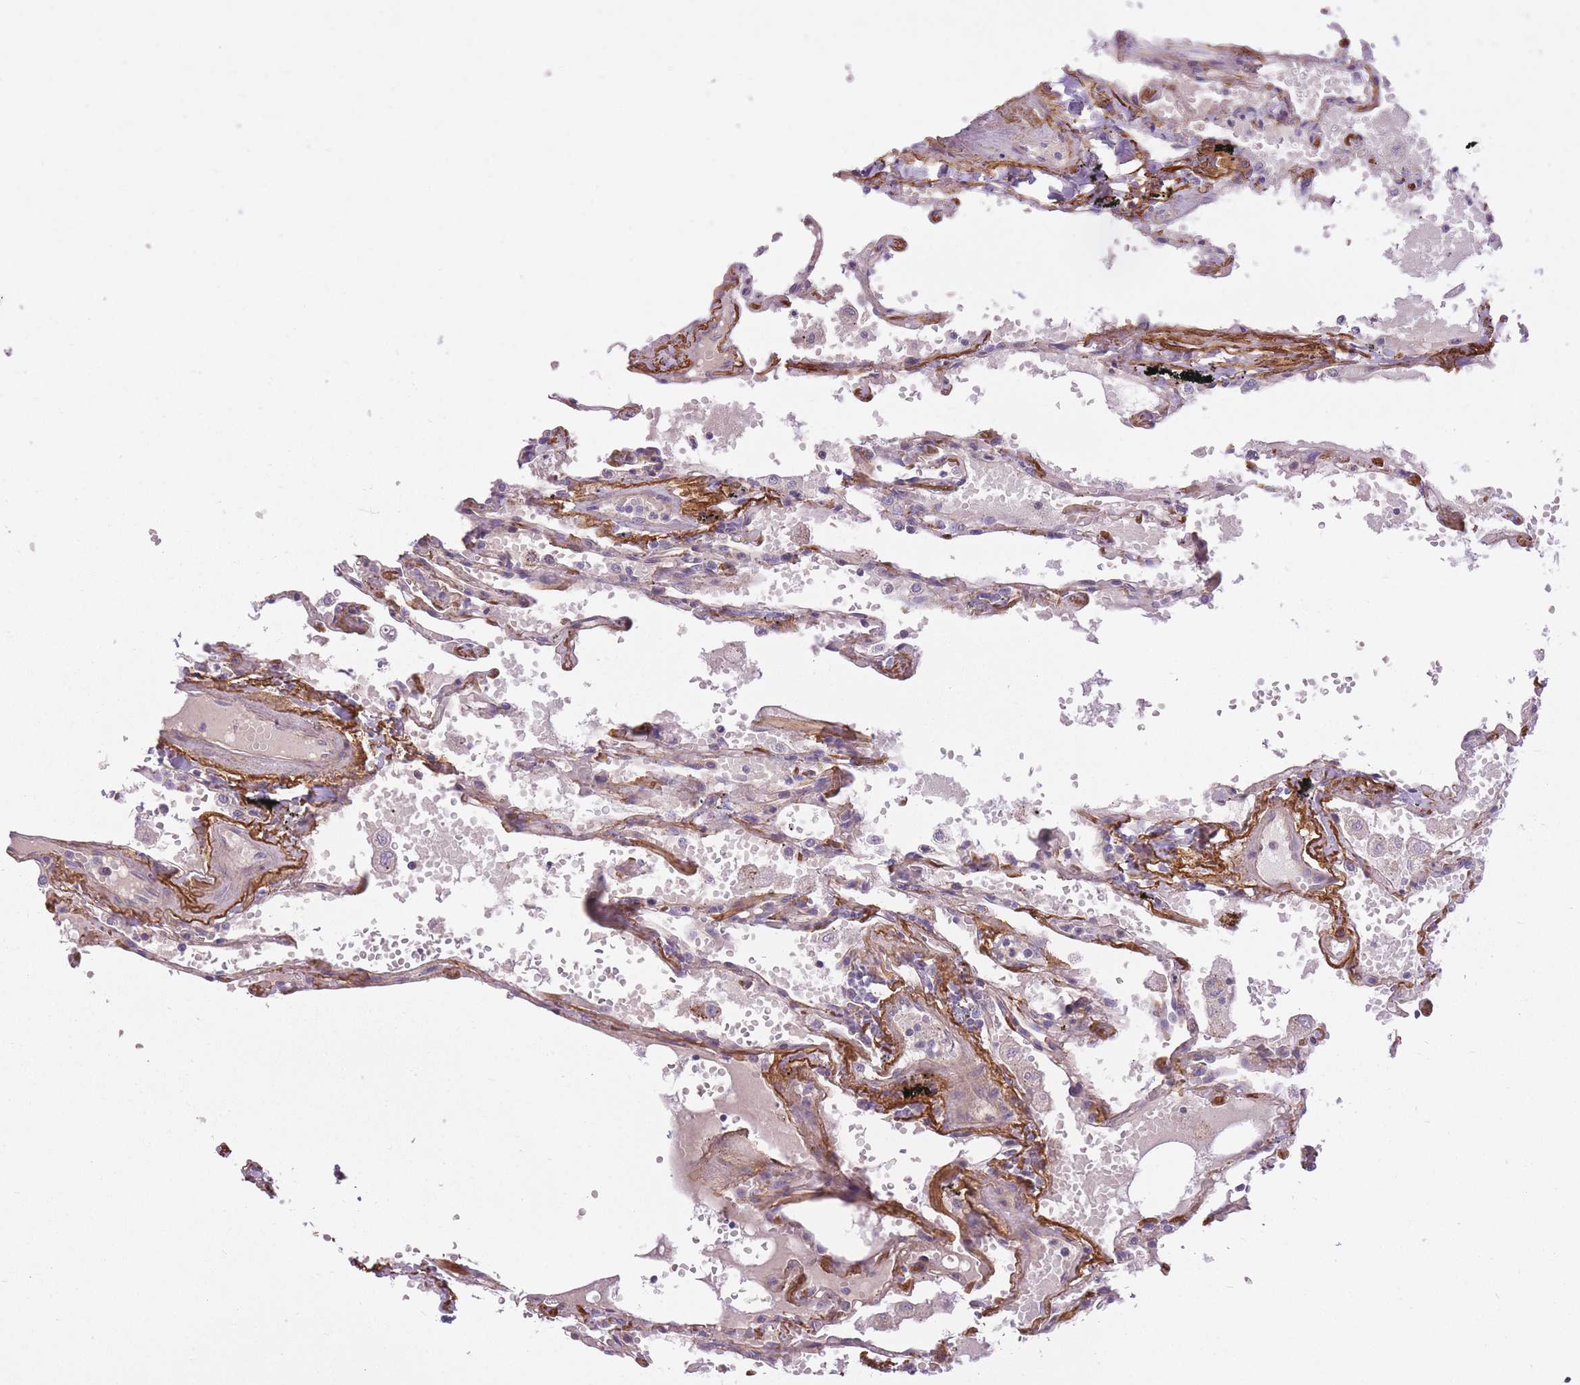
{"staining": {"intensity": "weak", "quantity": "25%-75%", "location": "cytoplasmic/membranous"}, "tissue": "lung", "cell_type": "Alveolar cells", "image_type": "normal", "snomed": [{"axis": "morphology", "description": "Normal tissue, NOS"}, {"axis": "topography", "description": "Lung"}], "caption": "Lung stained with a protein marker shows weak staining in alveolar cells.", "gene": "REV1", "patient": {"sex": "female", "age": 67}}